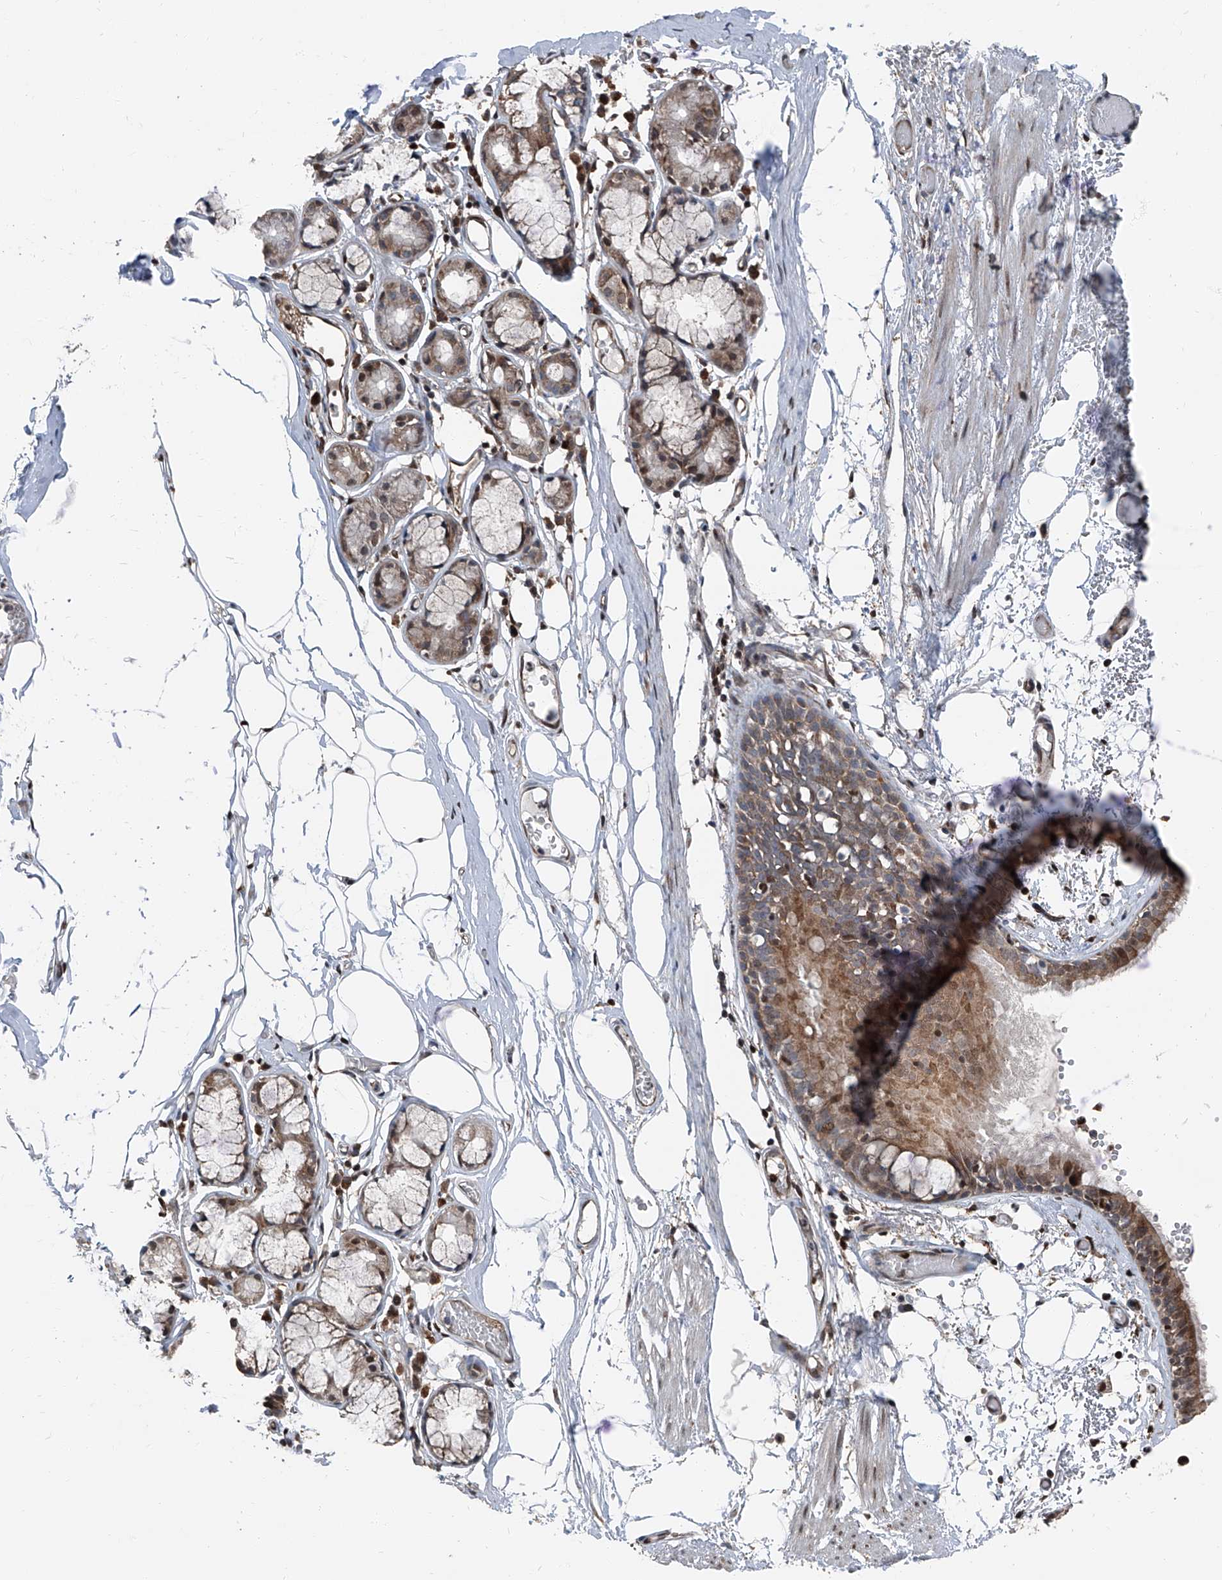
{"staining": {"intensity": "moderate", "quantity": "<25%", "location": "cytoplasmic/membranous,nuclear"}, "tissue": "bronchus", "cell_type": "Respiratory epithelial cells", "image_type": "normal", "snomed": [{"axis": "morphology", "description": "Normal tissue, NOS"}, {"axis": "topography", "description": "Bronchus"}, {"axis": "topography", "description": "Lung"}], "caption": "This is a histology image of immunohistochemistry staining of unremarkable bronchus, which shows moderate positivity in the cytoplasmic/membranous,nuclear of respiratory epithelial cells.", "gene": "FKBP5", "patient": {"sex": "male", "age": 56}}